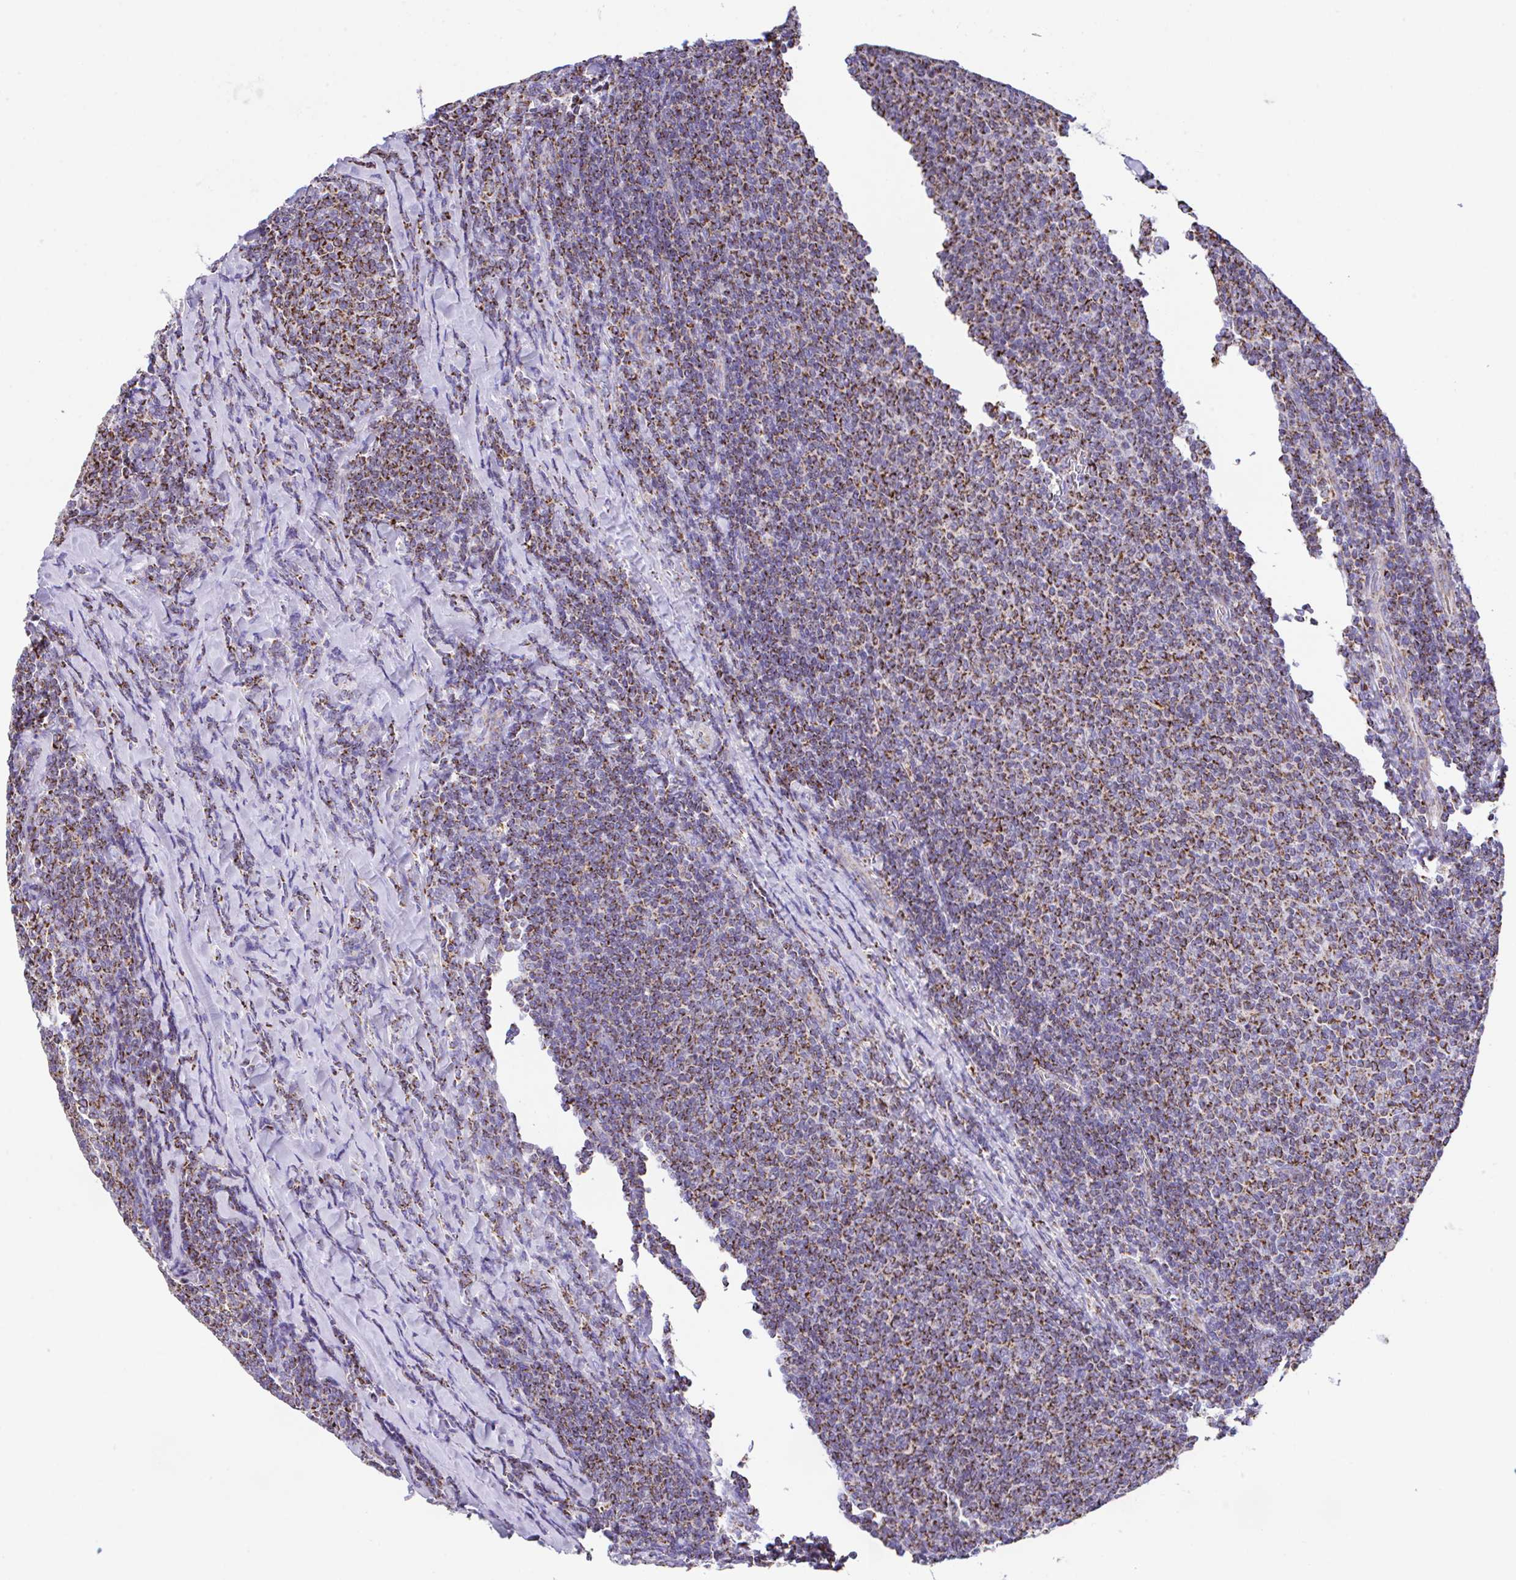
{"staining": {"intensity": "moderate", "quantity": ">75%", "location": "cytoplasmic/membranous"}, "tissue": "lymphoma", "cell_type": "Tumor cells", "image_type": "cancer", "snomed": [{"axis": "morphology", "description": "Malignant lymphoma, non-Hodgkin's type, Low grade"}, {"axis": "topography", "description": "Lymph node"}], "caption": "A brown stain highlights moderate cytoplasmic/membranous staining of a protein in human low-grade malignant lymphoma, non-Hodgkin's type tumor cells.", "gene": "PCMTD2", "patient": {"sex": "male", "age": 52}}